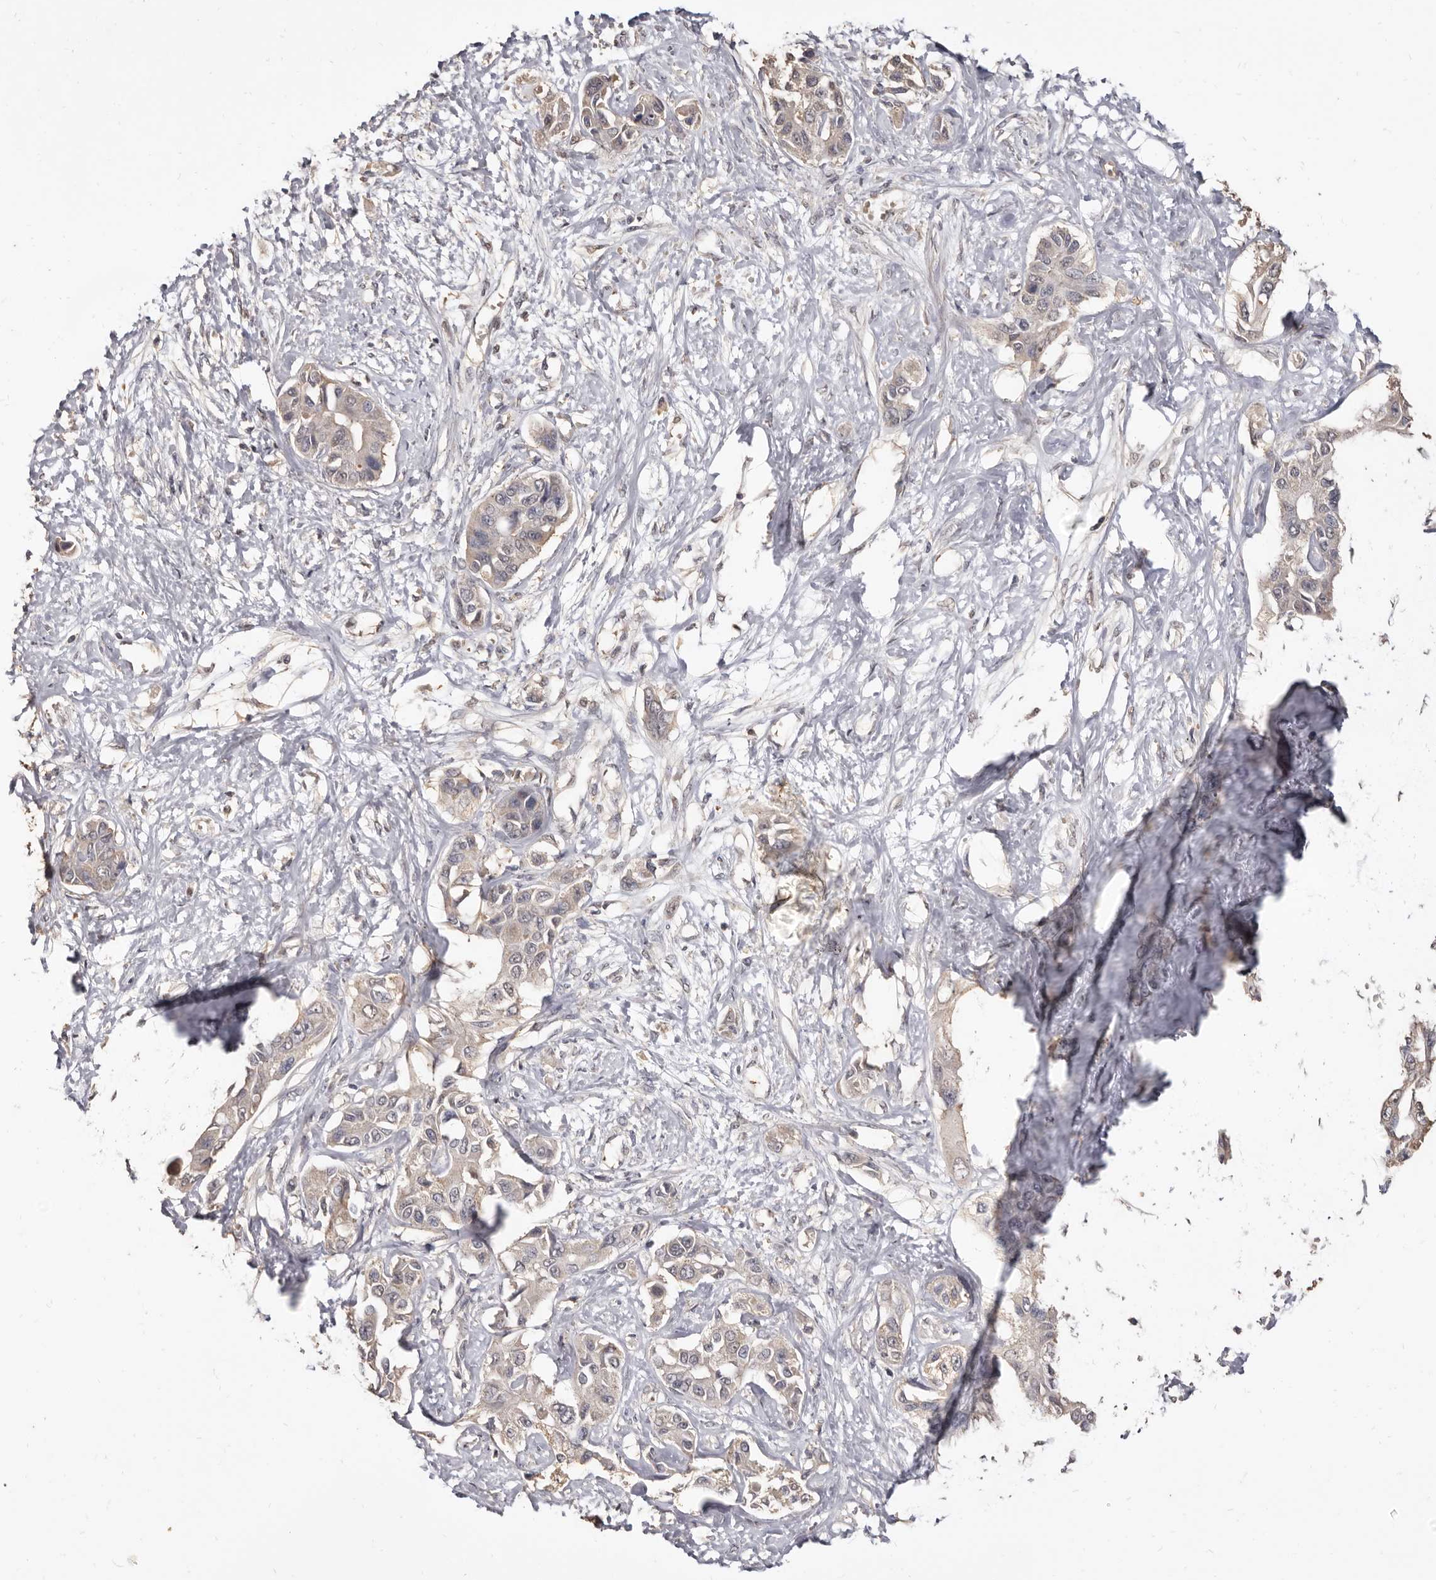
{"staining": {"intensity": "weak", "quantity": "25%-75%", "location": "cytoplasmic/membranous"}, "tissue": "liver cancer", "cell_type": "Tumor cells", "image_type": "cancer", "snomed": [{"axis": "morphology", "description": "Cholangiocarcinoma"}, {"axis": "topography", "description": "Liver"}], "caption": "A brown stain labels weak cytoplasmic/membranous staining of a protein in liver cancer (cholangiocarcinoma) tumor cells.", "gene": "INAVA", "patient": {"sex": "male", "age": 59}}